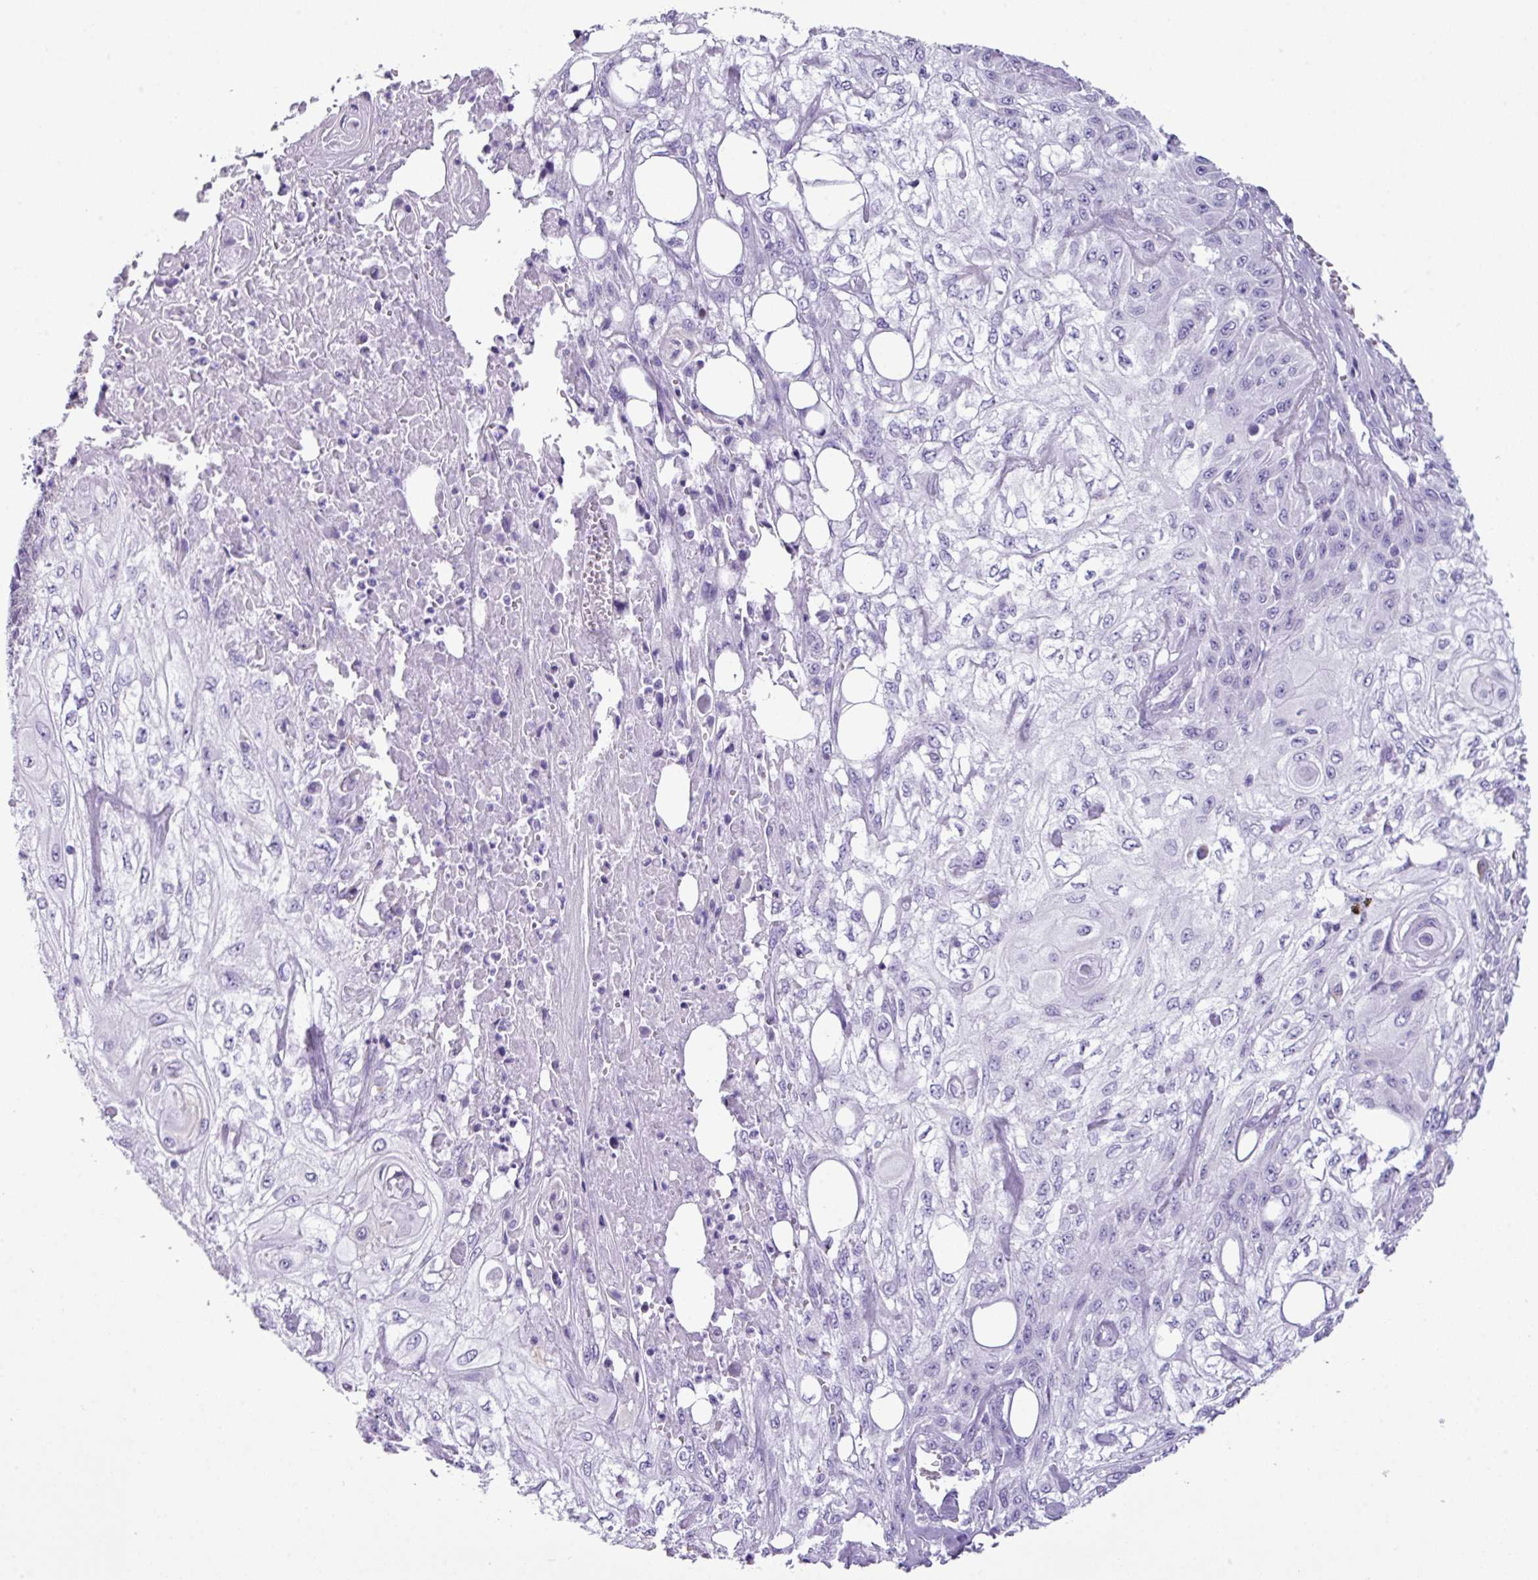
{"staining": {"intensity": "negative", "quantity": "none", "location": "none"}, "tissue": "skin cancer", "cell_type": "Tumor cells", "image_type": "cancer", "snomed": [{"axis": "morphology", "description": "Squamous cell carcinoma, NOS"}, {"axis": "morphology", "description": "Squamous cell carcinoma, metastatic, NOS"}, {"axis": "topography", "description": "Skin"}, {"axis": "topography", "description": "Lymph node"}], "caption": "This is an IHC photomicrograph of human skin metastatic squamous cell carcinoma. There is no positivity in tumor cells.", "gene": "AGO3", "patient": {"sex": "male", "age": 75}}